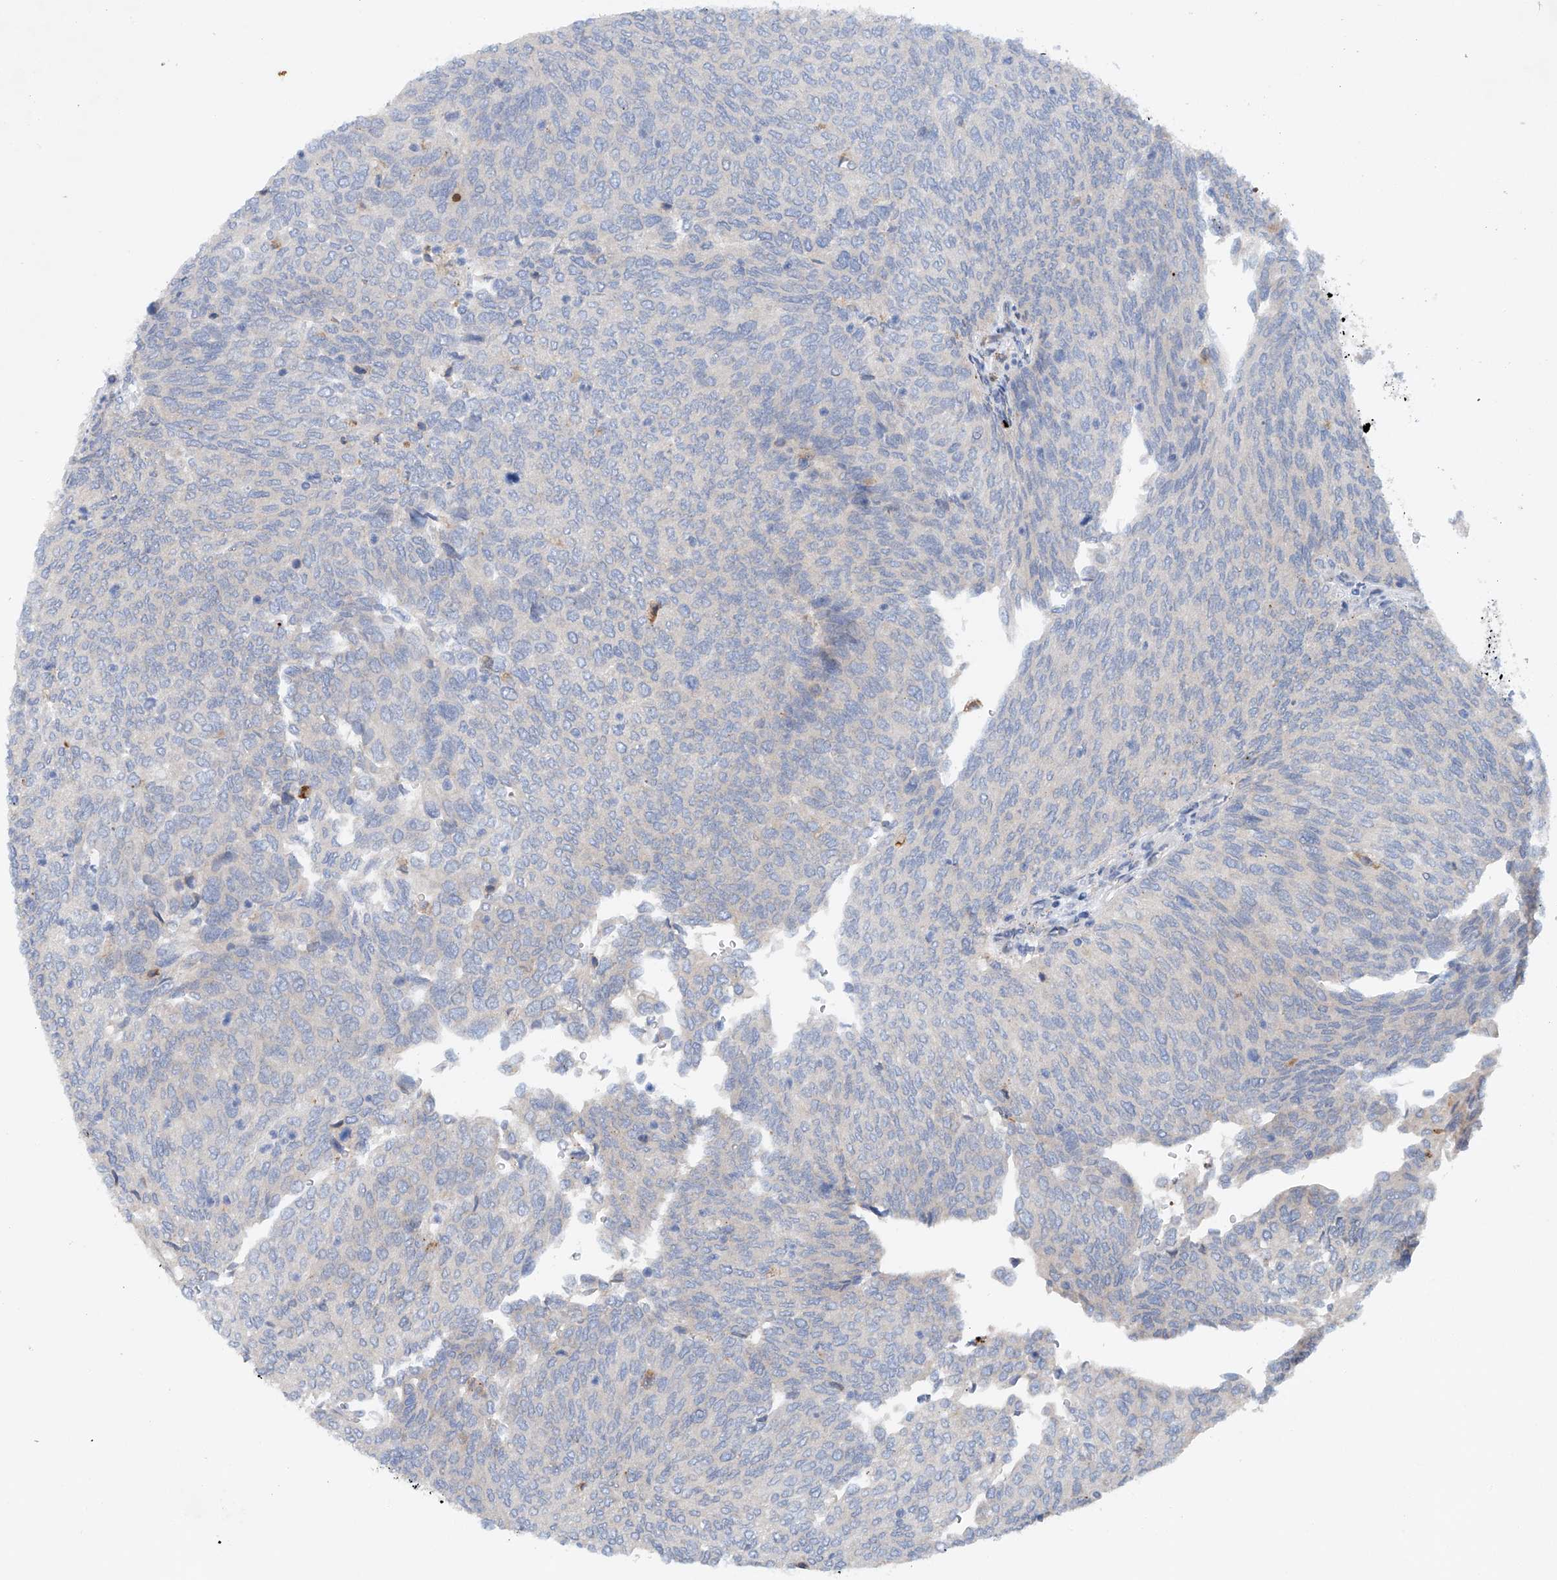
{"staining": {"intensity": "negative", "quantity": "none", "location": "none"}, "tissue": "urothelial cancer", "cell_type": "Tumor cells", "image_type": "cancer", "snomed": [{"axis": "morphology", "description": "Urothelial carcinoma, Low grade"}, {"axis": "topography", "description": "Urinary bladder"}], "caption": "Human low-grade urothelial carcinoma stained for a protein using immunohistochemistry displays no staining in tumor cells.", "gene": "CEP85L", "patient": {"sex": "female", "age": 79}}